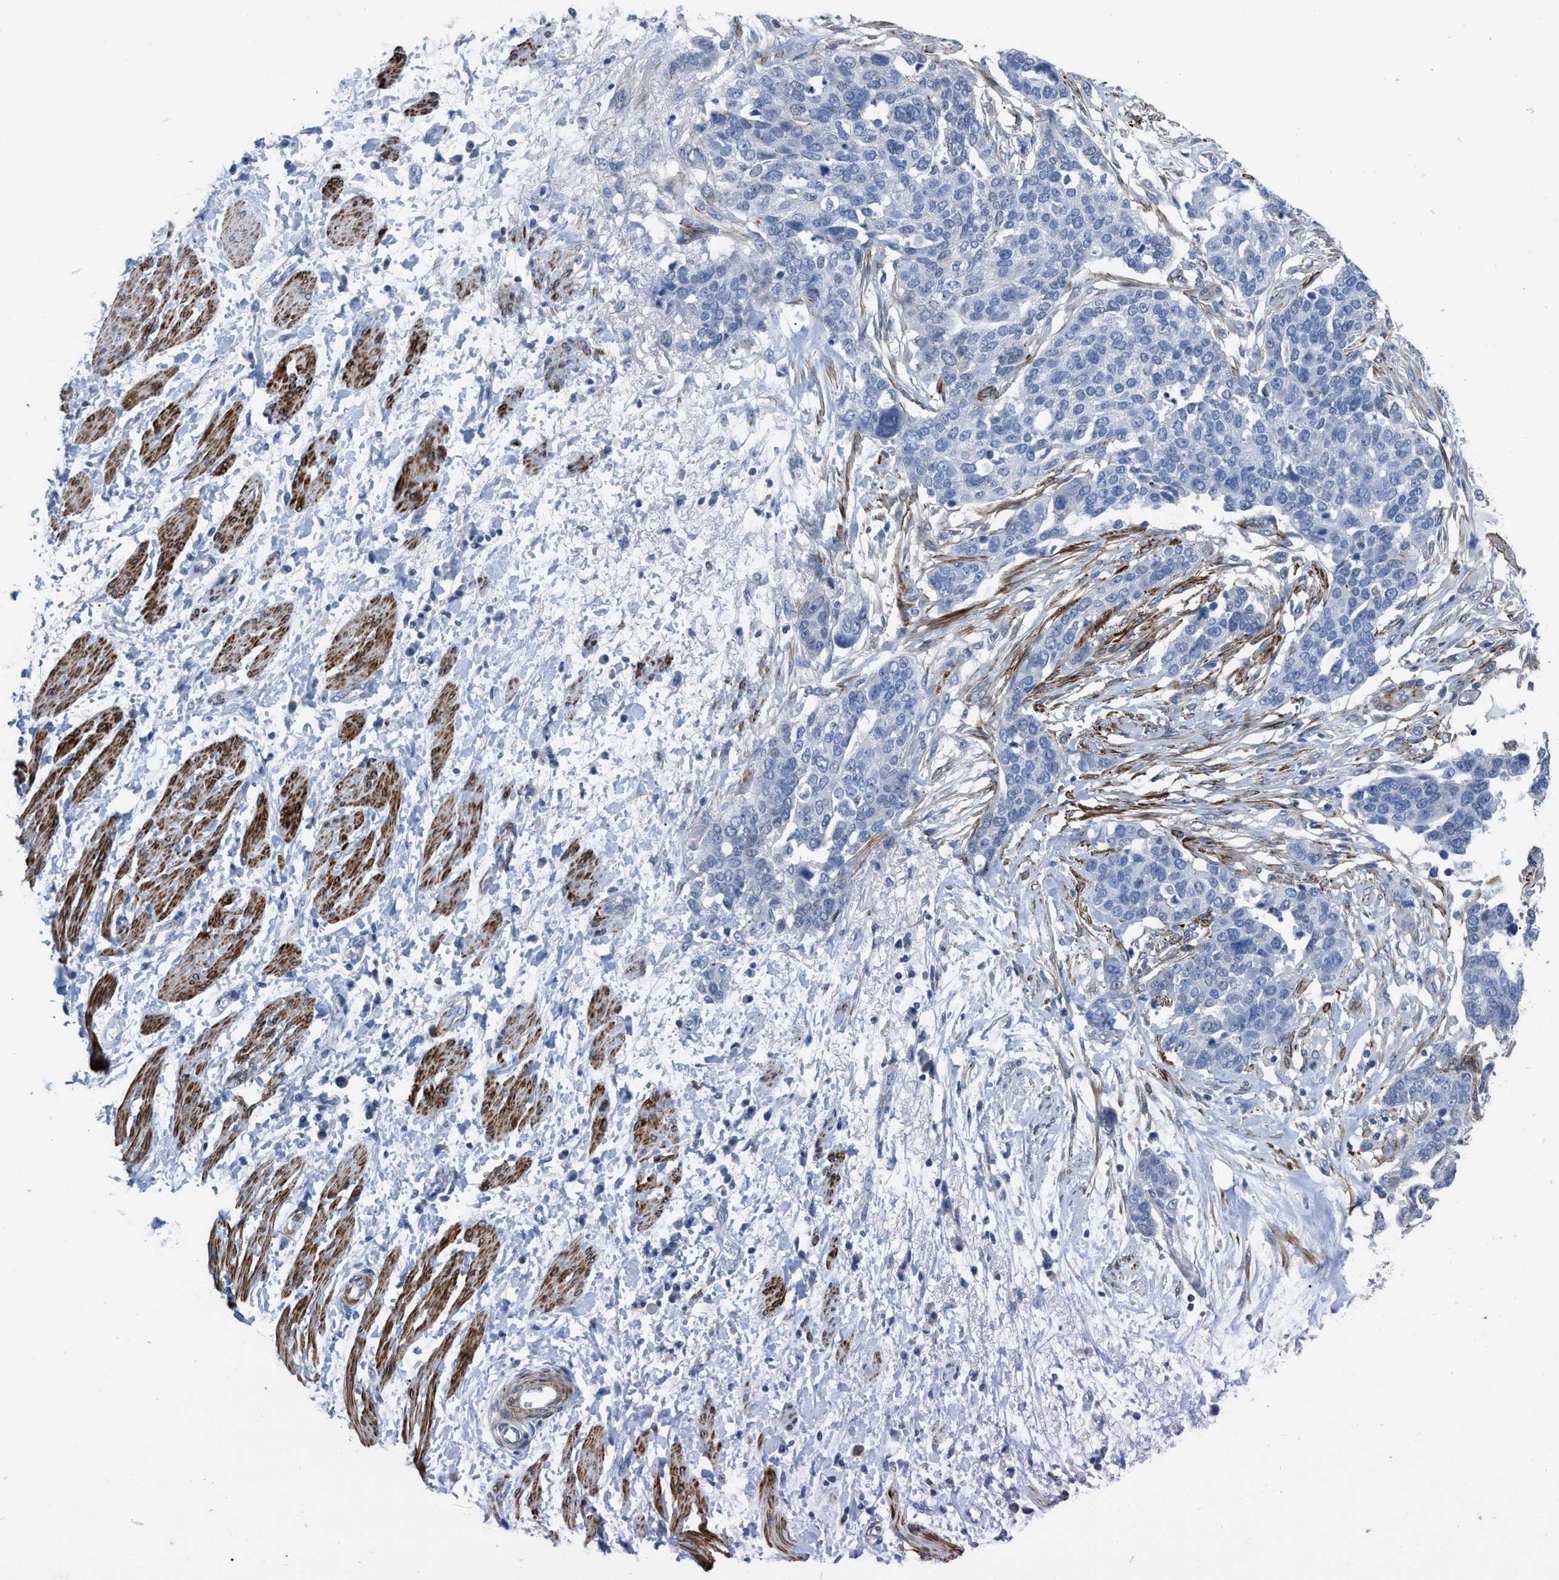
{"staining": {"intensity": "negative", "quantity": "none", "location": "none"}, "tissue": "ovarian cancer", "cell_type": "Tumor cells", "image_type": "cancer", "snomed": [{"axis": "morphology", "description": "Cystadenocarcinoma, serous, NOS"}, {"axis": "topography", "description": "Ovary"}], "caption": "There is no significant staining in tumor cells of ovarian serous cystadenocarcinoma. (DAB immunohistochemistry, high magnification).", "gene": "PRMT2", "patient": {"sex": "female", "age": 44}}